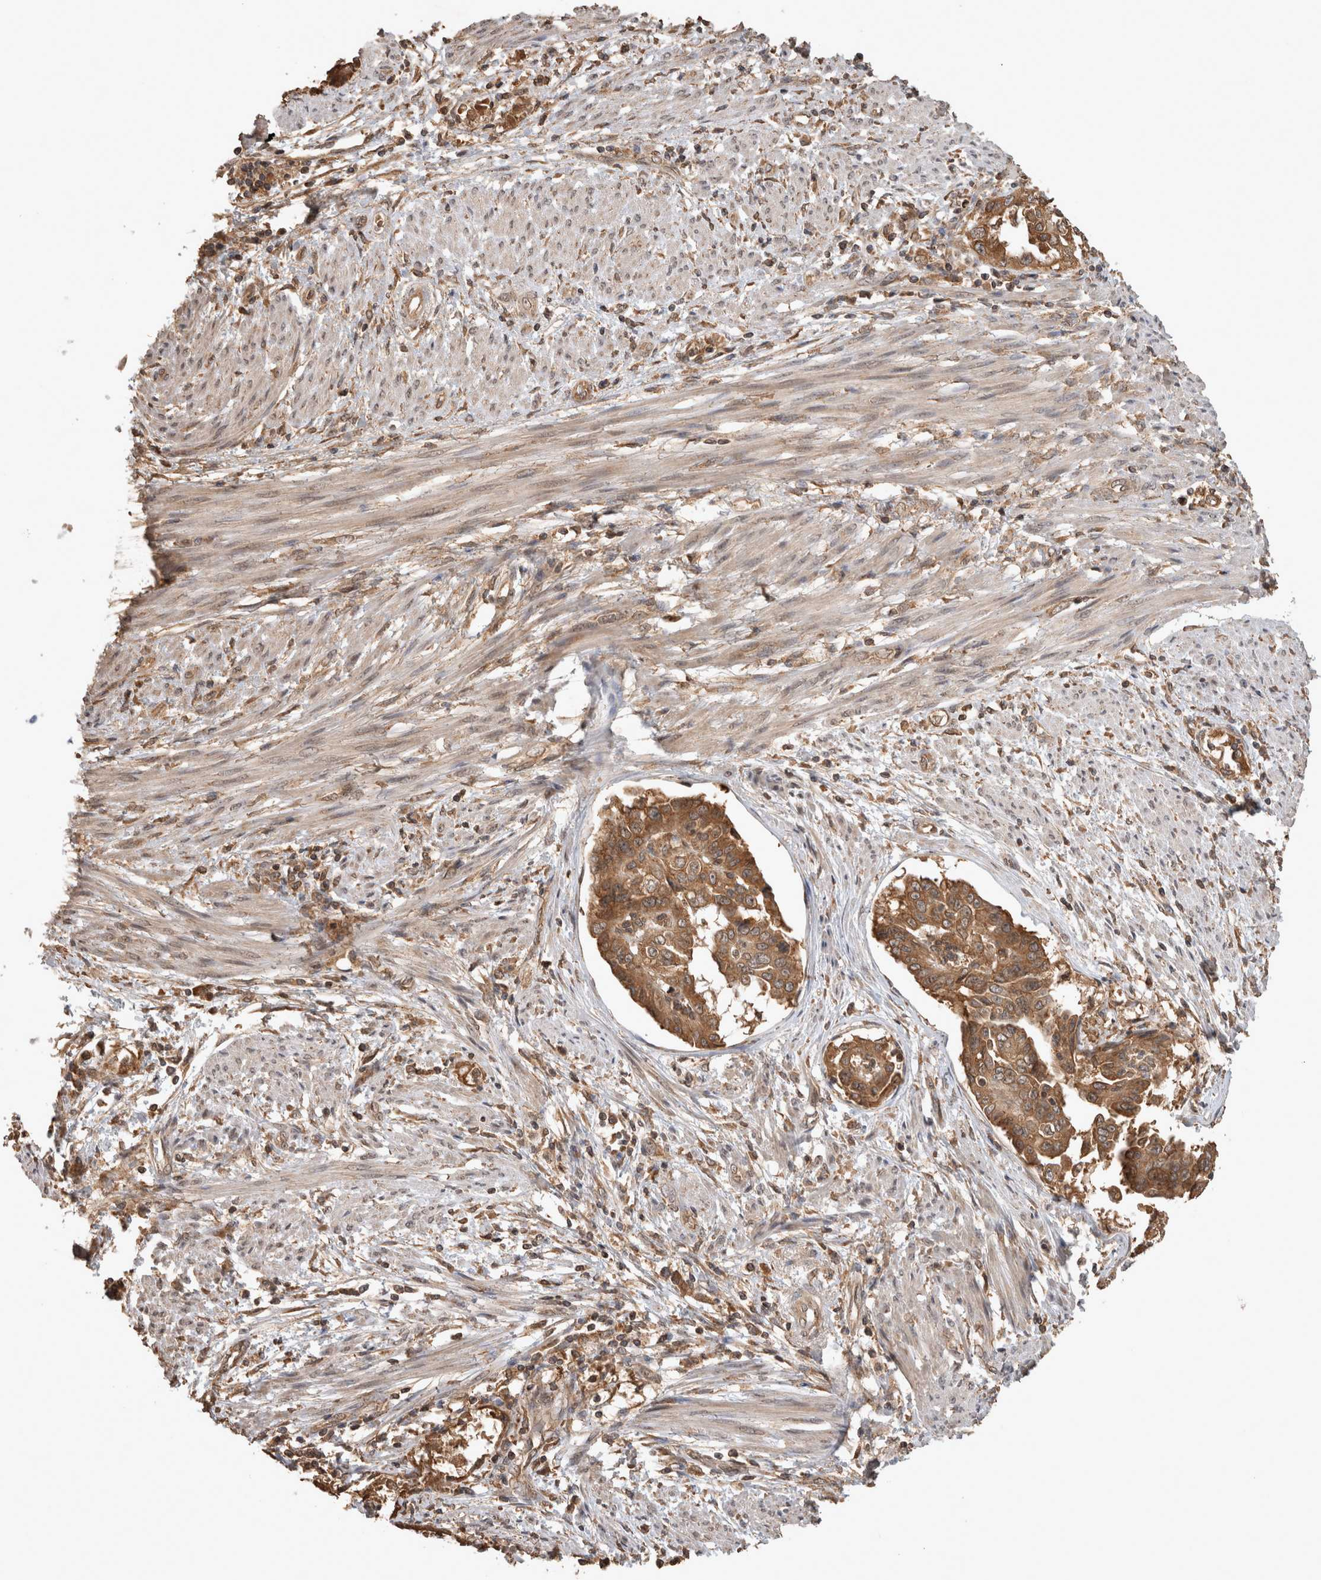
{"staining": {"intensity": "moderate", "quantity": ">75%", "location": "cytoplasmic/membranous"}, "tissue": "endometrial cancer", "cell_type": "Tumor cells", "image_type": "cancer", "snomed": [{"axis": "morphology", "description": "Adenocarcinoma, NOS"}, {"axis": "topography", "description": "Endometrium"}], "caption": "IHC staining of endometrial cancer, which displays medium levels of moderate cytoplasmic/membranous staining in about >75% of tumor cells indicating moderate cytoplasmic/membranous protein staining. The staining was performed using DAB (3,3'-diaminobenzidine) (brown) for protein detection and nuclei were counterstained in hematoxylin (blue).", "gene": "OTUD7B", "patient": {"sex": "female", "age": 85}}